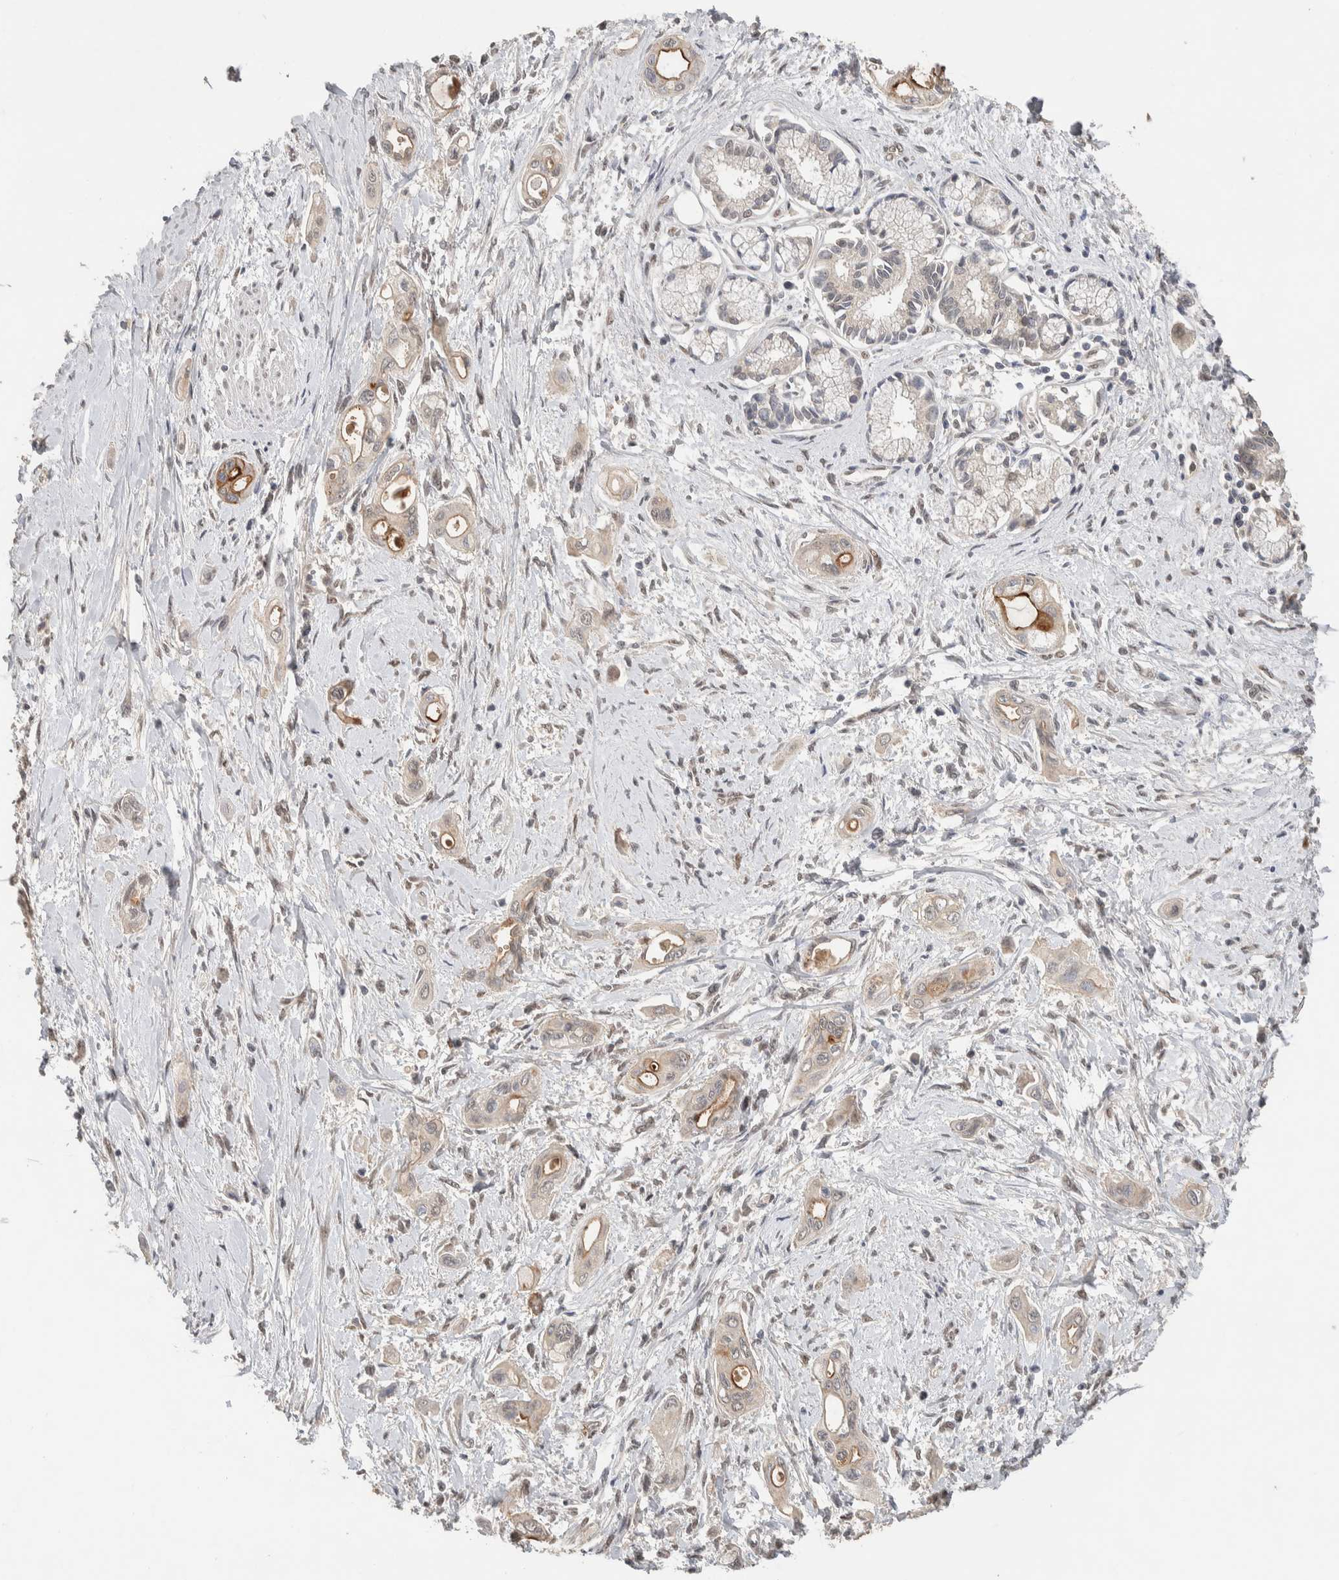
{"staining": {"intensity": "weak", "quantity": ">75%", "location": "cytoplasmic/membranous"}, "tissue": "pancreatic cancer", "cell_type": "Tumor cells", "image_type": "cancer", "snomed": [{"axis": "morphology", "description": "Adenocarcinoma, NOS"}, {"axis": "topography", "description": "Pancreas"}], "caption": "Protein staining of pancreatic cancer tissue demonstrates weak cytoplasmic/membranous positivity in approximately >75% of tumor cells. Ihc stains the protein of interest in brown and the nuclei are stained blue.", "gene": "CYSRT1", "patient": {"sex": "male", "age": 59}}